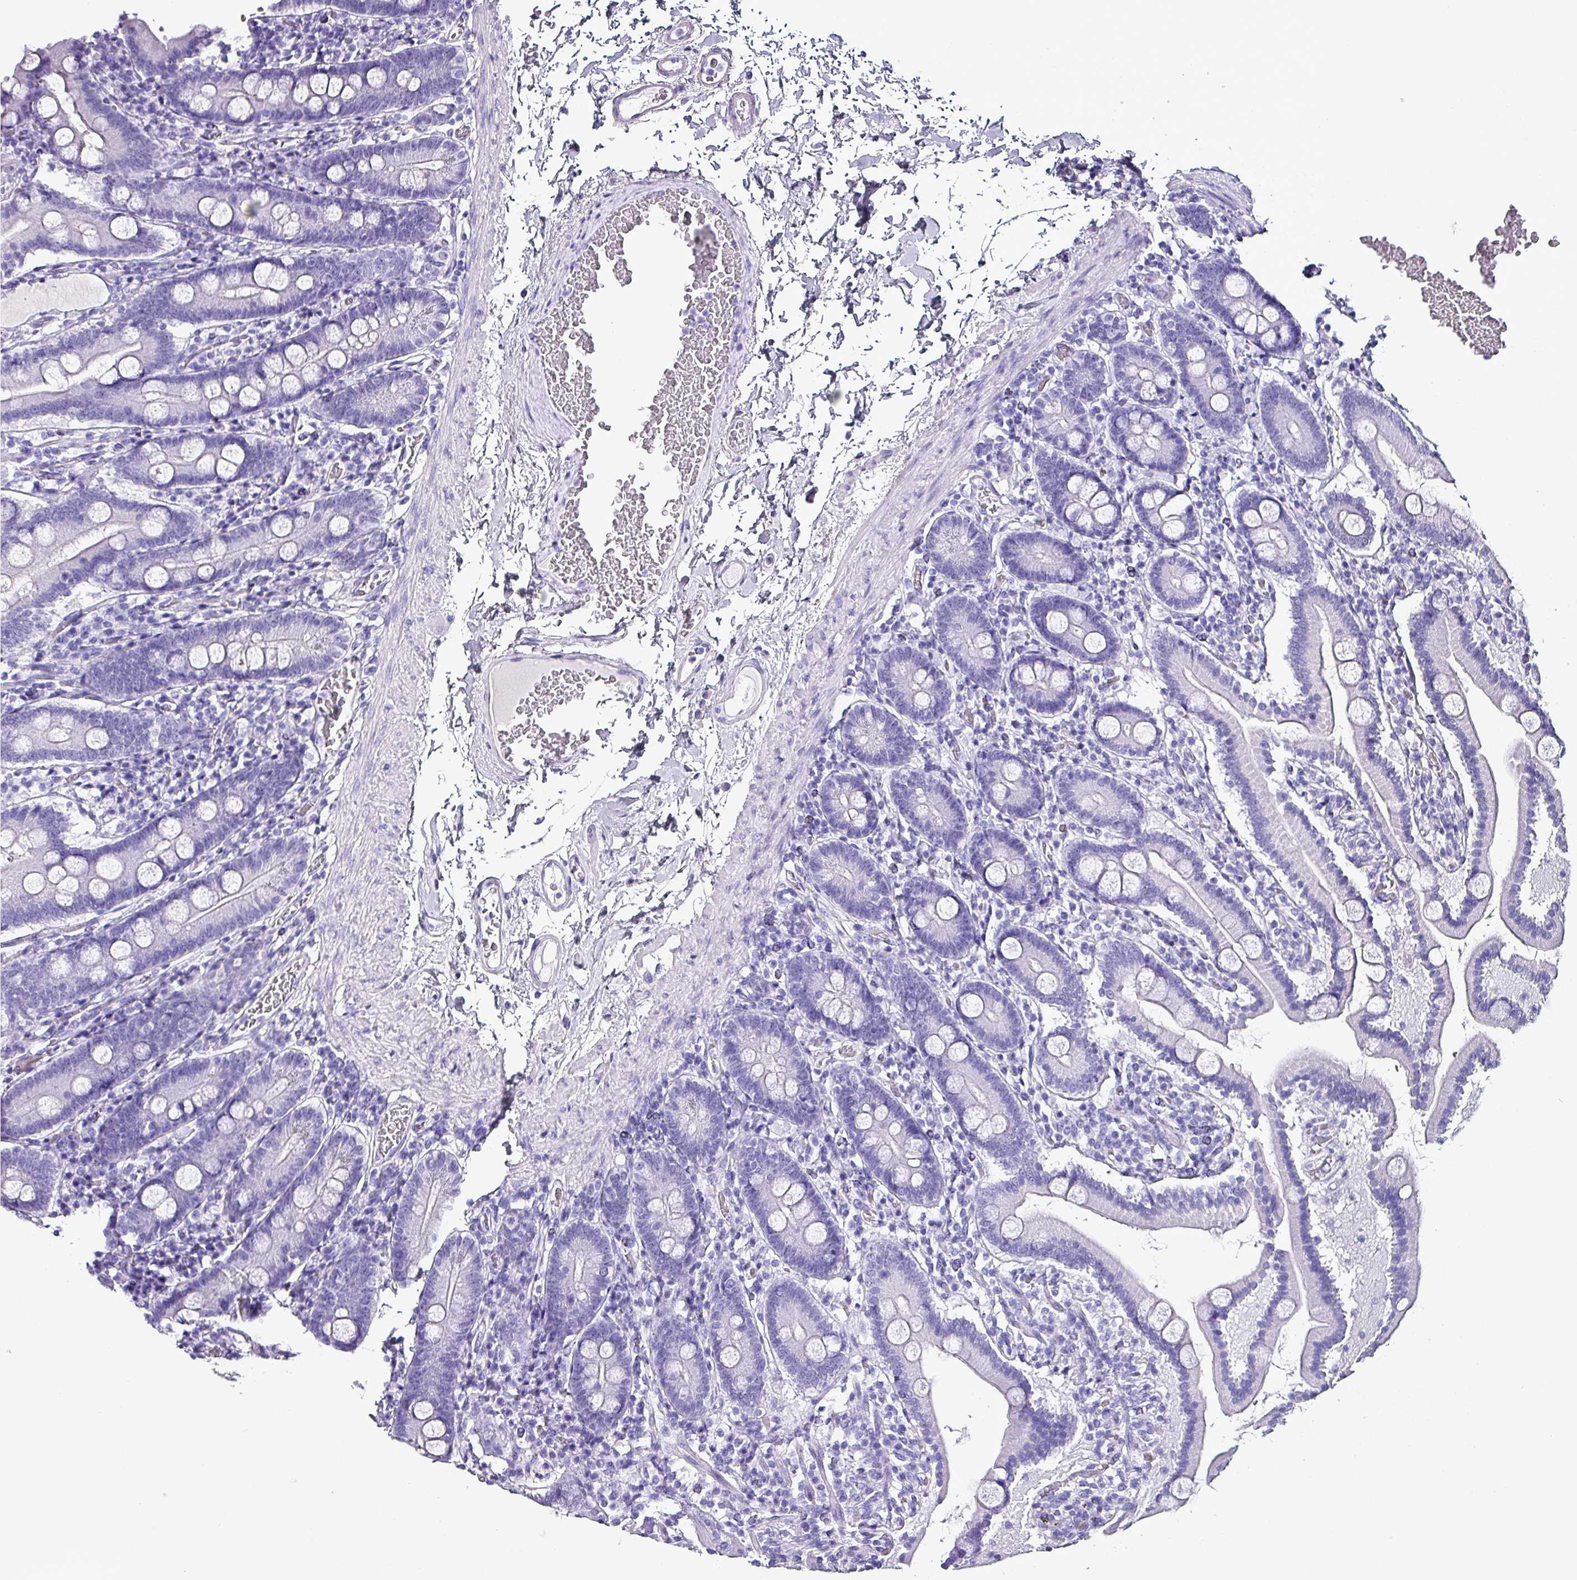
{"staining": {"intensity": "negative", "quantity": "none", "location": "none"}, "tissue": "duodenum", "cell_type": "Glandular cells", "image_type": "normal", "snomed": [{"axis": "morphology", "description": "Normal tissue, NOS"}, {"axis": "topography", "description": "Duodenum"}], "caption": "Duodenum stained for a protein using IHC reveals no staining glandular cells.", "gene": "KRT6A", "patient": {"sex": "male", "age": 55}}